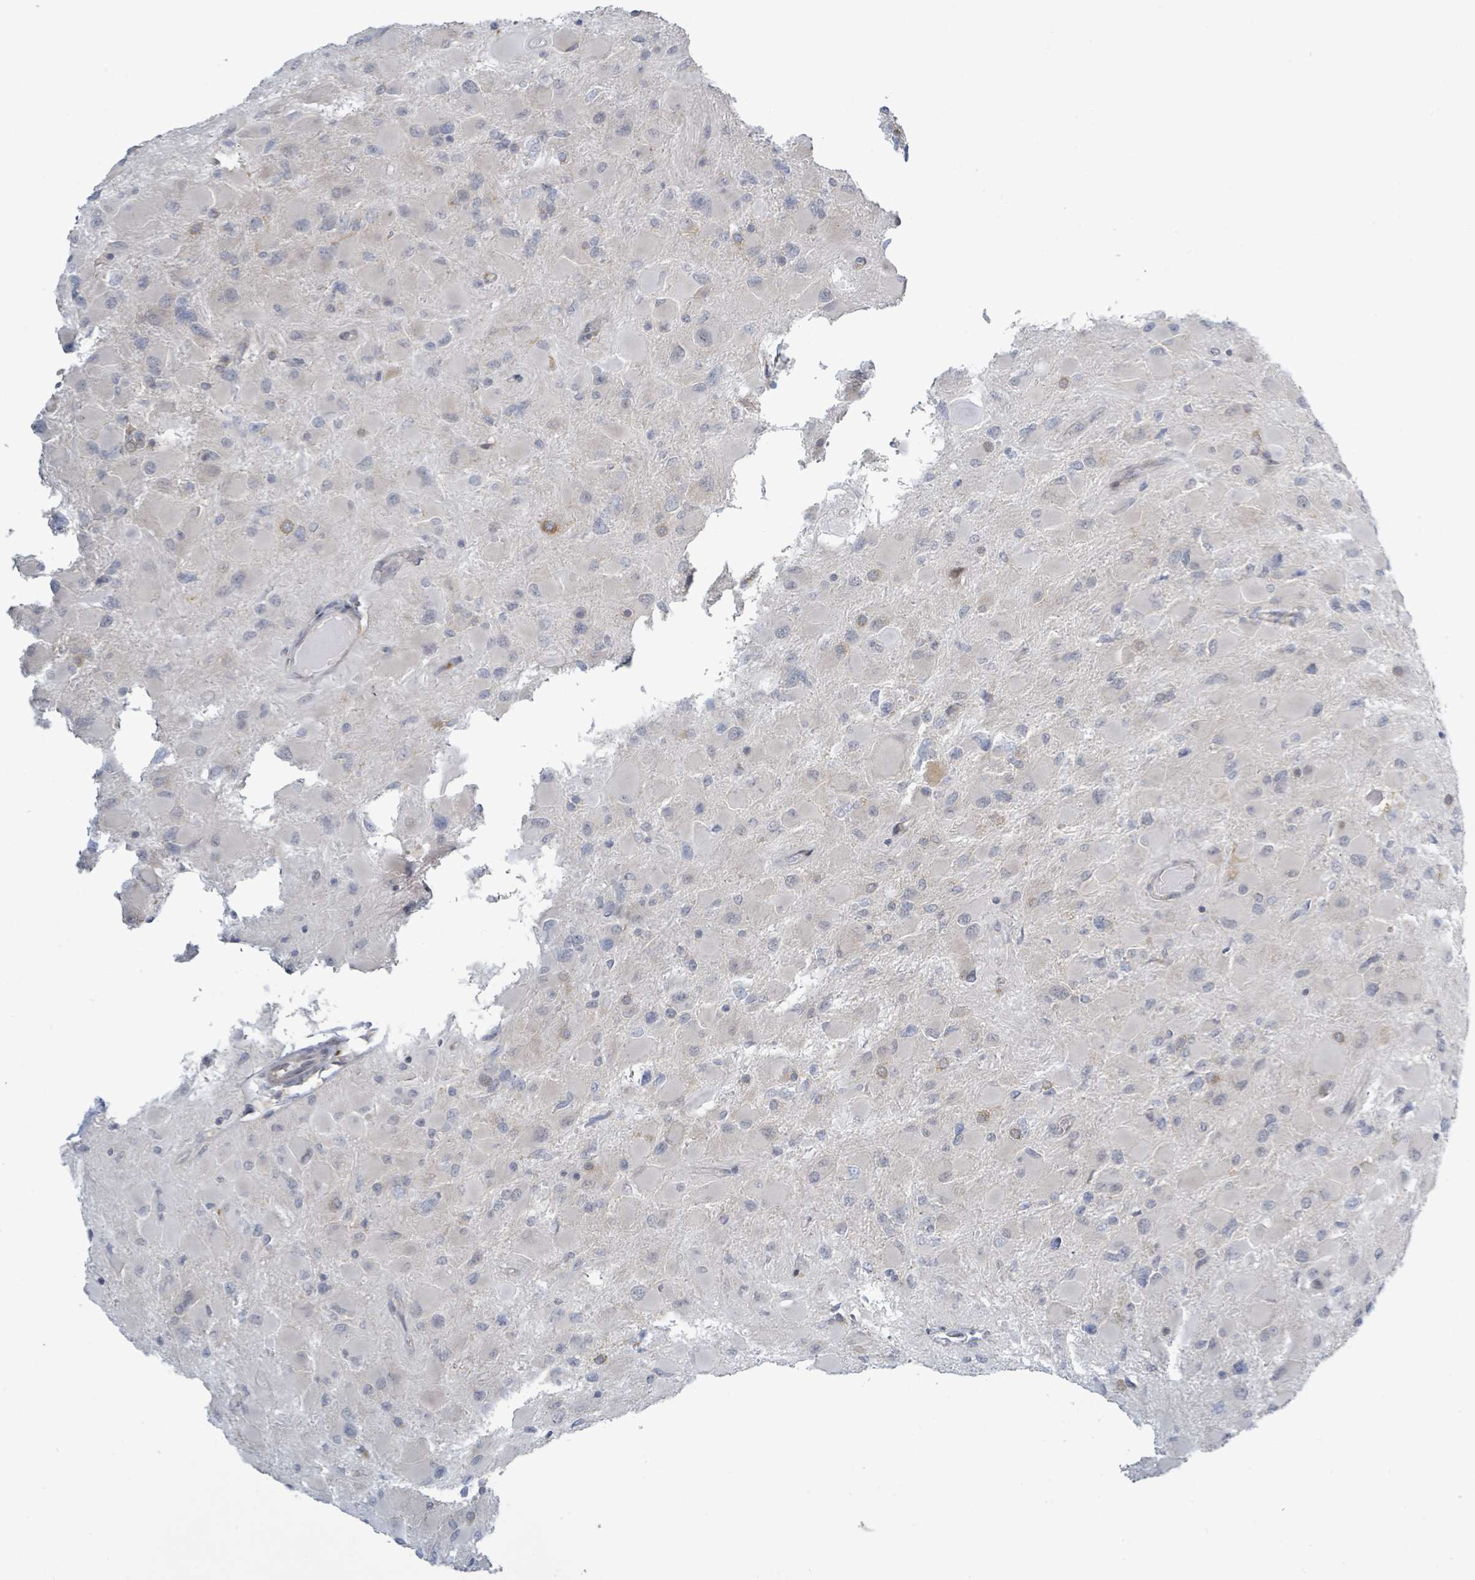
{"staining": {"intensity": "negative", "quantity": "none", "location": "none"}, "tissue": "glioma", "cell_type": "Tumor cells", "image_type": "cancer", "snomed": [{"axis": "morphology", "description": "Glioma, malignant, High grade"}, {"axis": "topography", "description": "Cerebral cortex"}], "caption": "This is an IHC photomicrograph of human glioma. There is no positivity in tumor cells.", "gene": "RPL32", "patient": {"sex": "female", "age": 36}}